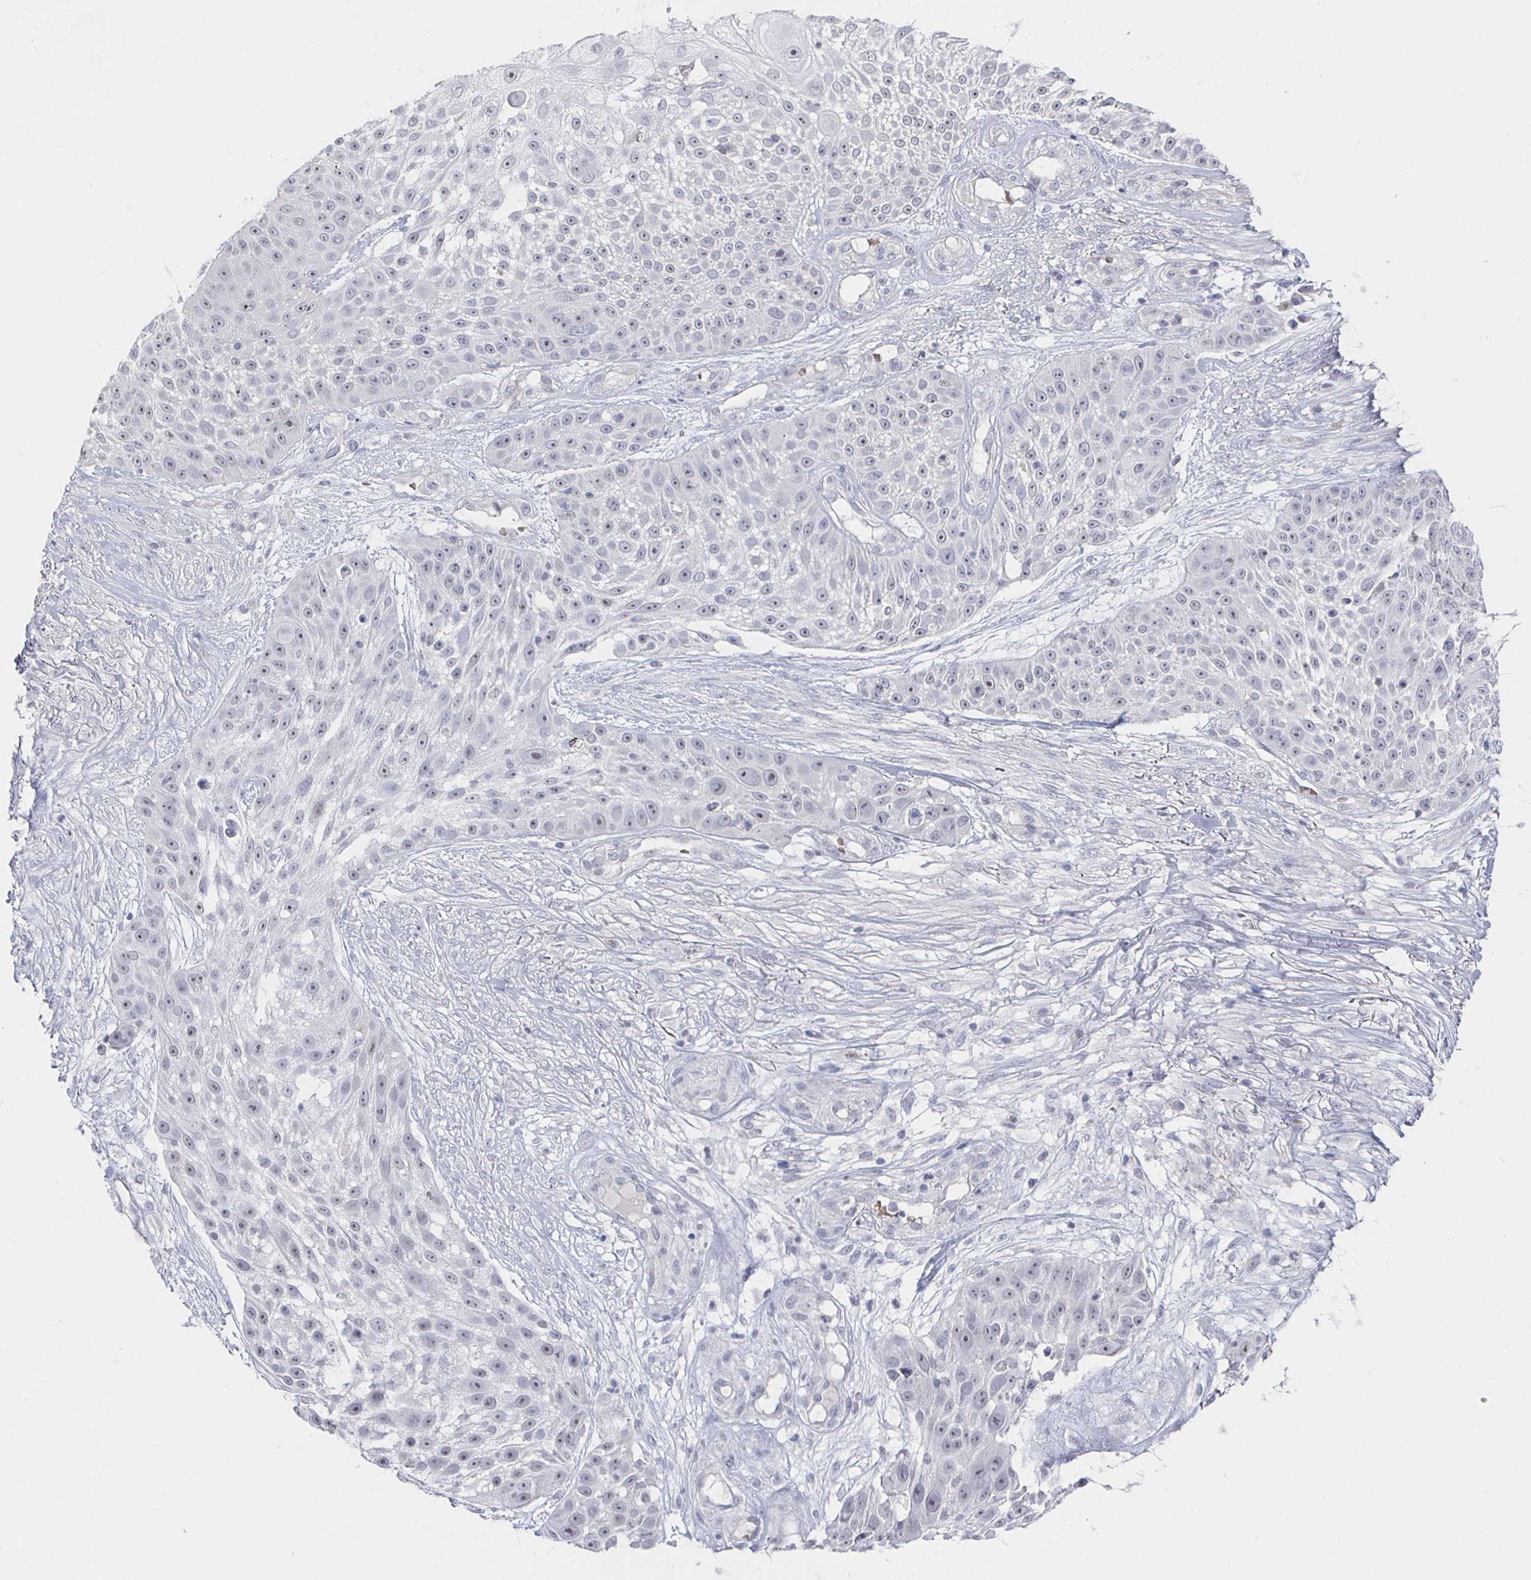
{"staining": {"intensity": "negative", "quantity": "none", "location": "none"}, "tissue": "skin cancer", "cell_type": "Tumor cells", "image_type": "cancer", "snomed": [{"axis": "morphology", "description": "Squamous cell carcinoma, NOS"}, {"axis": "topography", "description": "Skin"}], "caption": "Skin cancer was stained to show a protein in brown. There is no significant positivity in tumor cells. (DAB (3,3'-diaminobenzidine) IHC, high magnification).", "gene": "LRRC23", "patient": {"sex": "female", "age": 86}}